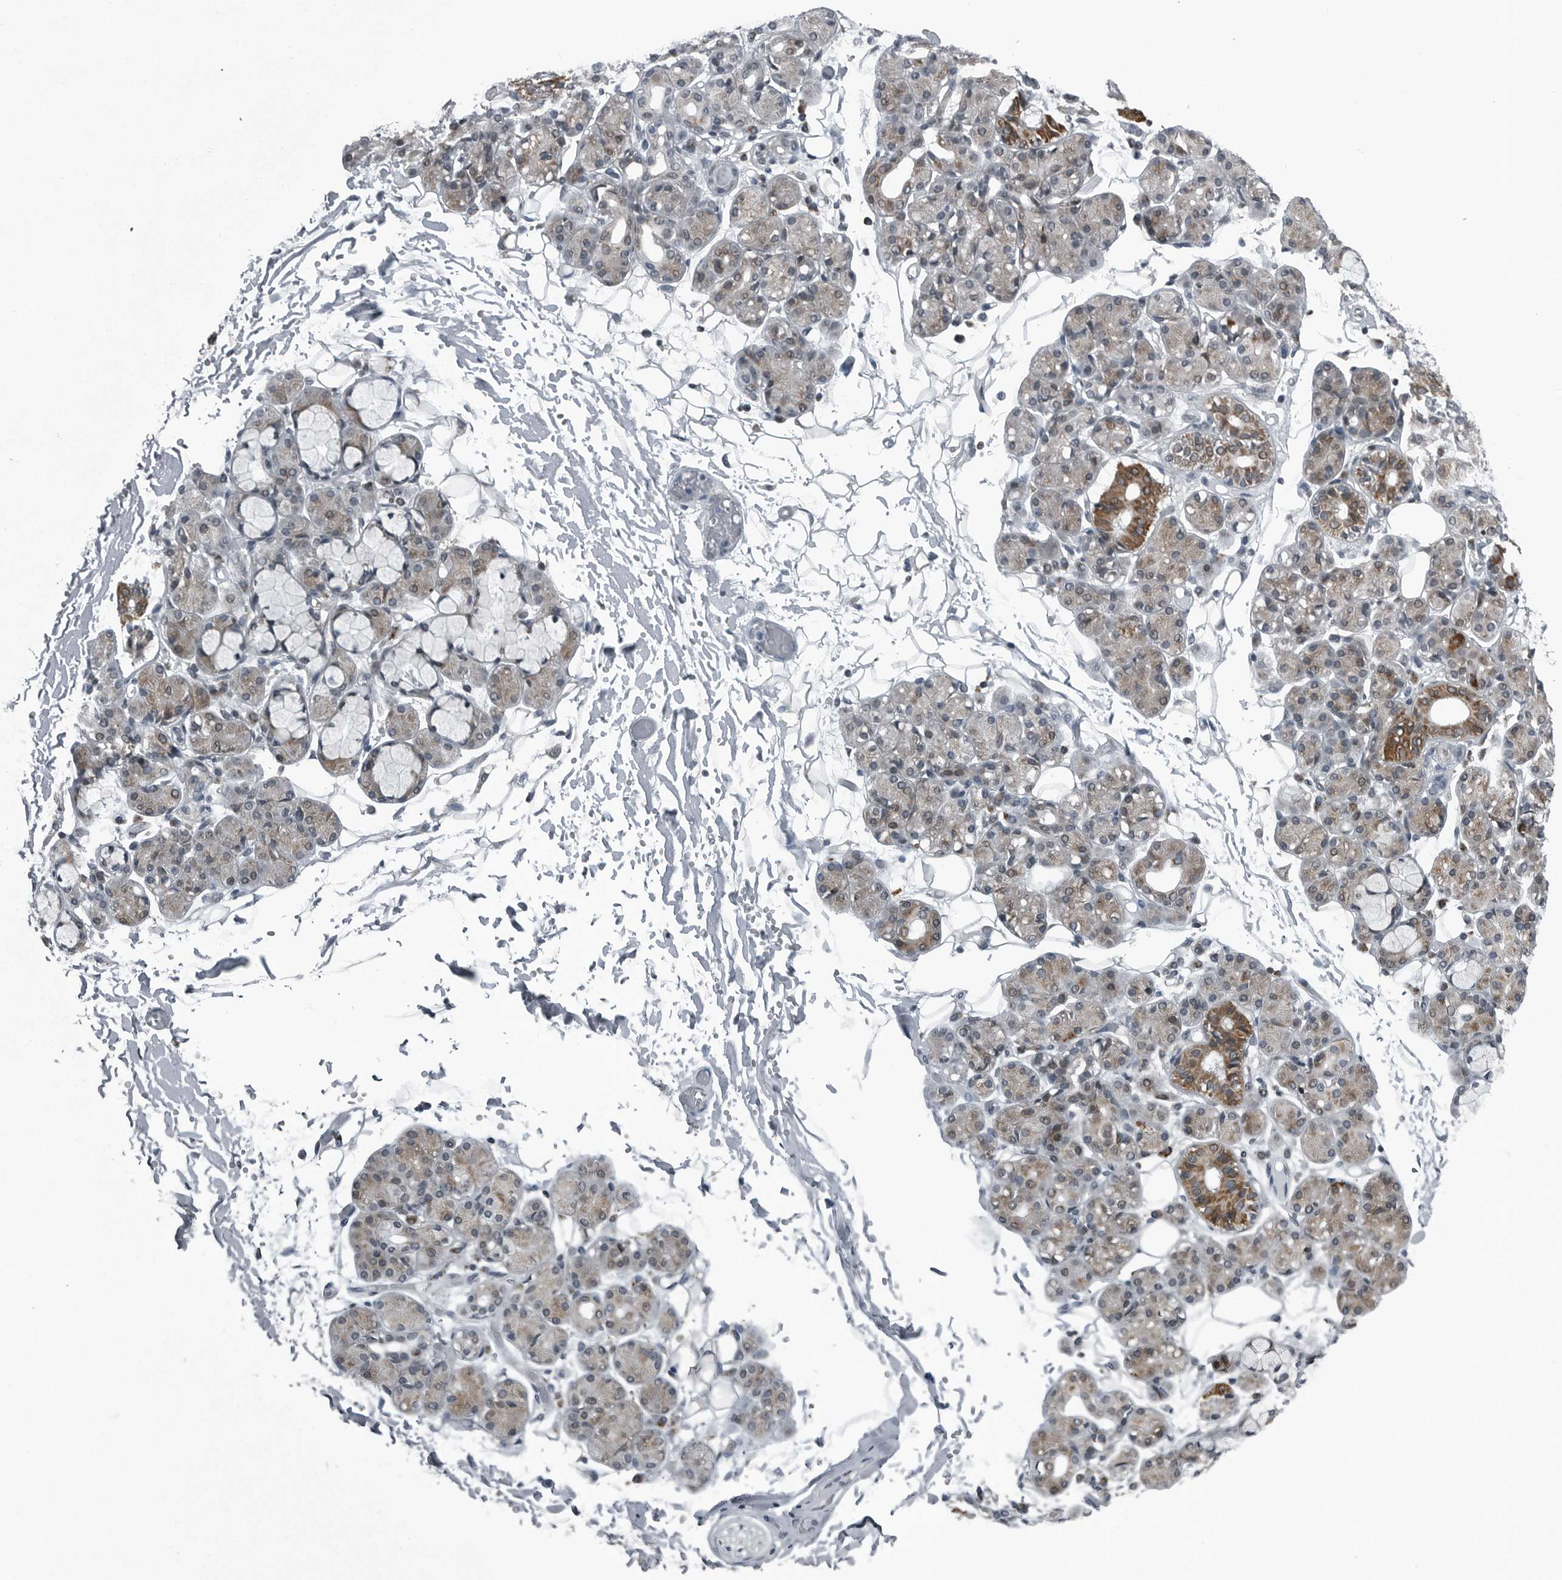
{"staining": {"intensity": "moderate", "quantity": "<25%", "location": "cytoplasmic/membranous"}, "tissue": "salivary gland", "cell_type": "Glandular cells", "image_type": "normal", "snomed": [{"axis": "morphology", "description": "Normal tissue, NOS"}, {"axis": "topography", "description": "Salivary gland"}], "caption": "Immunohistochemical staining of benign salivary gland shows low levels of moderate cytoplasmic/membranous expression in about <25% of glandular cells.", "gene": "GAK", "patient": {"sex": "male", "age": 63}}